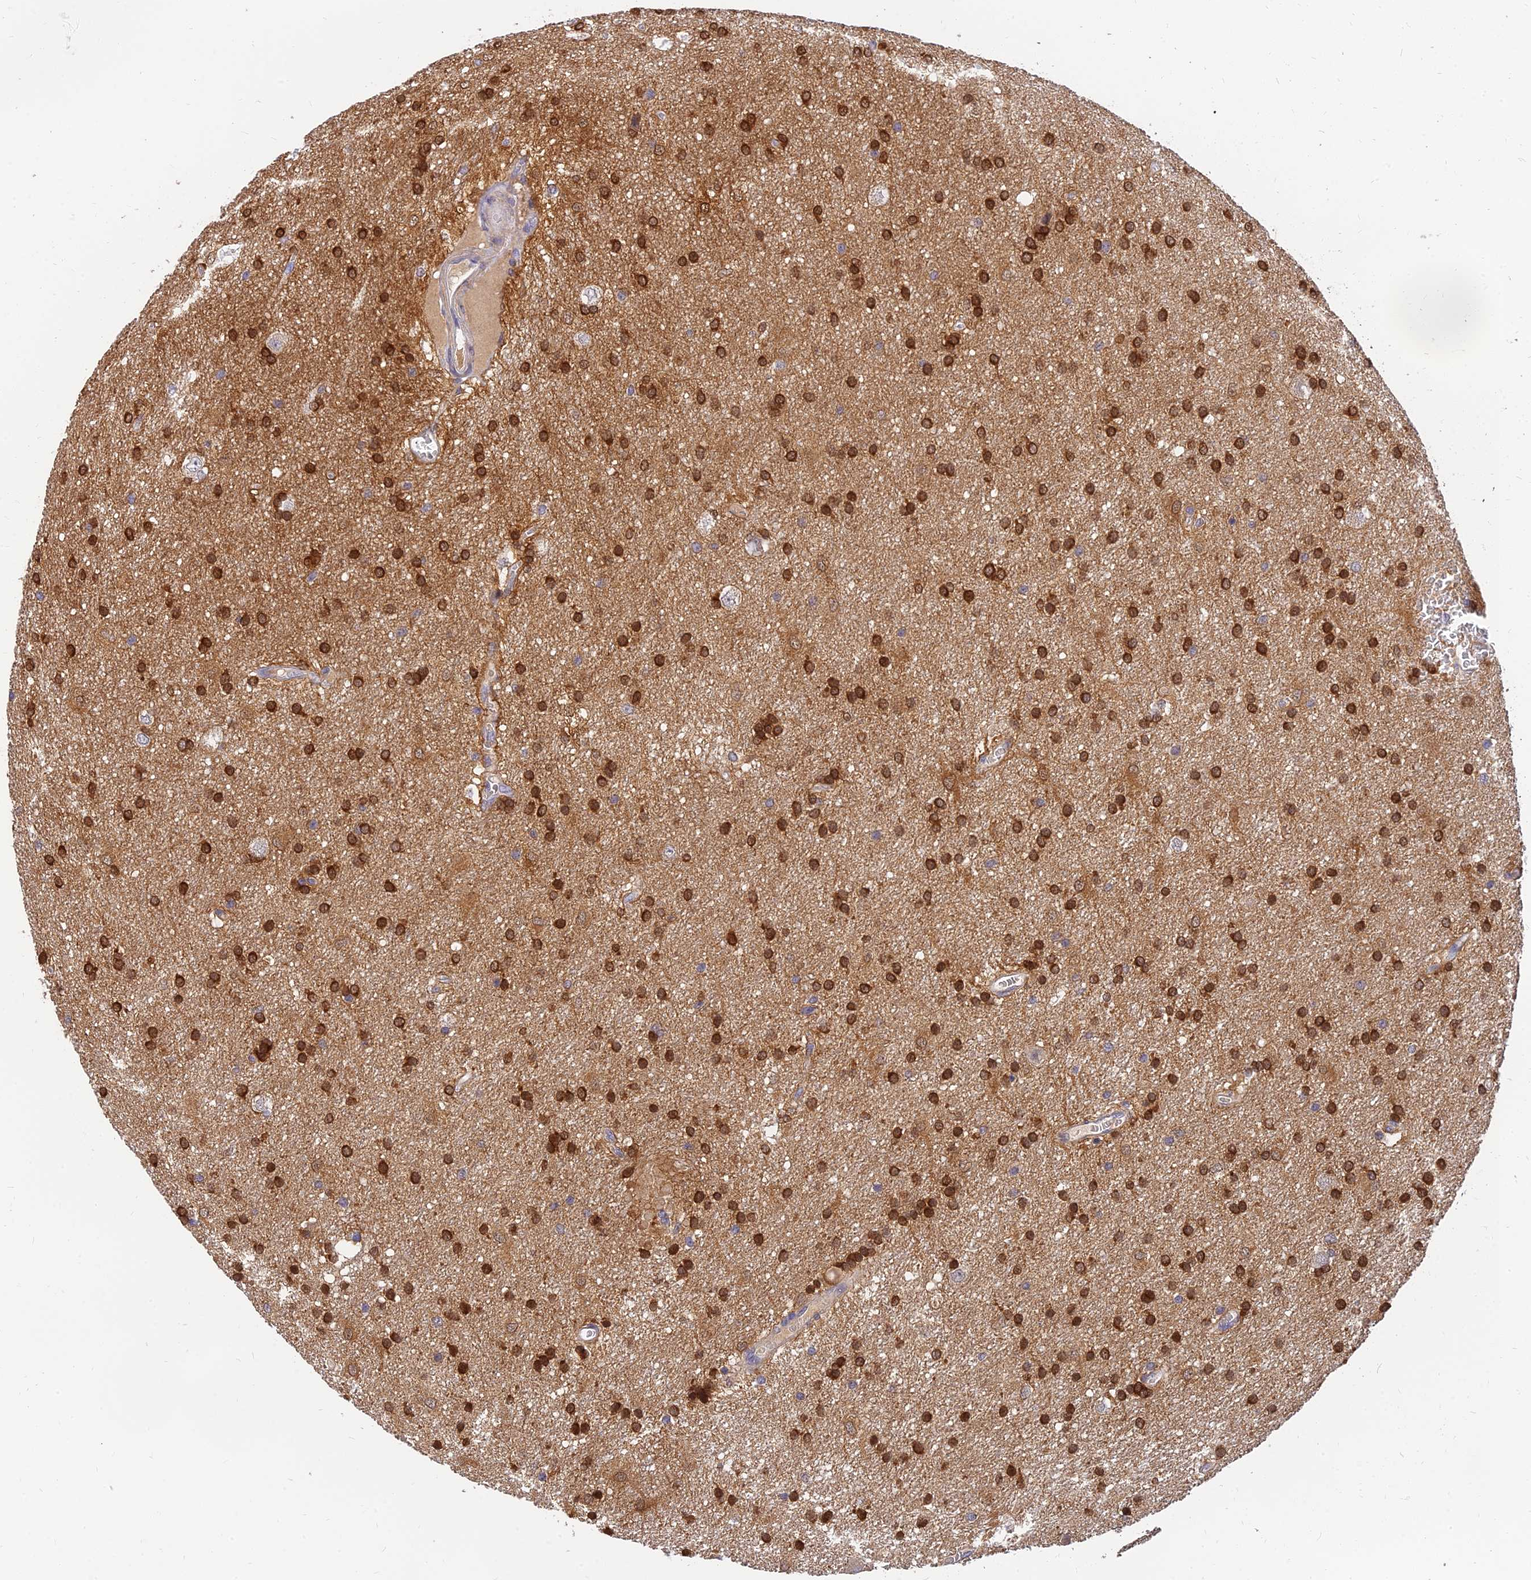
{"staining": {"intensity": "strong", "quantity": ">75%", "location": "cytoplasmic/membranous"}, "tissue": "glioma", "cell_type": "Tumor cells", "image_type": "cancer", "snomed": [{"axis": "morphology", "description": "Glioma, malignant, Low grade"}, {"axis": "topography", "description": "Brain"}], "caption": "Immunohistochemical staining of human malignant low-grade glioma reveals high levels of strong cytoplasmic/membranous protein expression in about >75% of tumor cells.", "gene": "ANKS4B", "patient": {"sex": "male", "age": 66}}